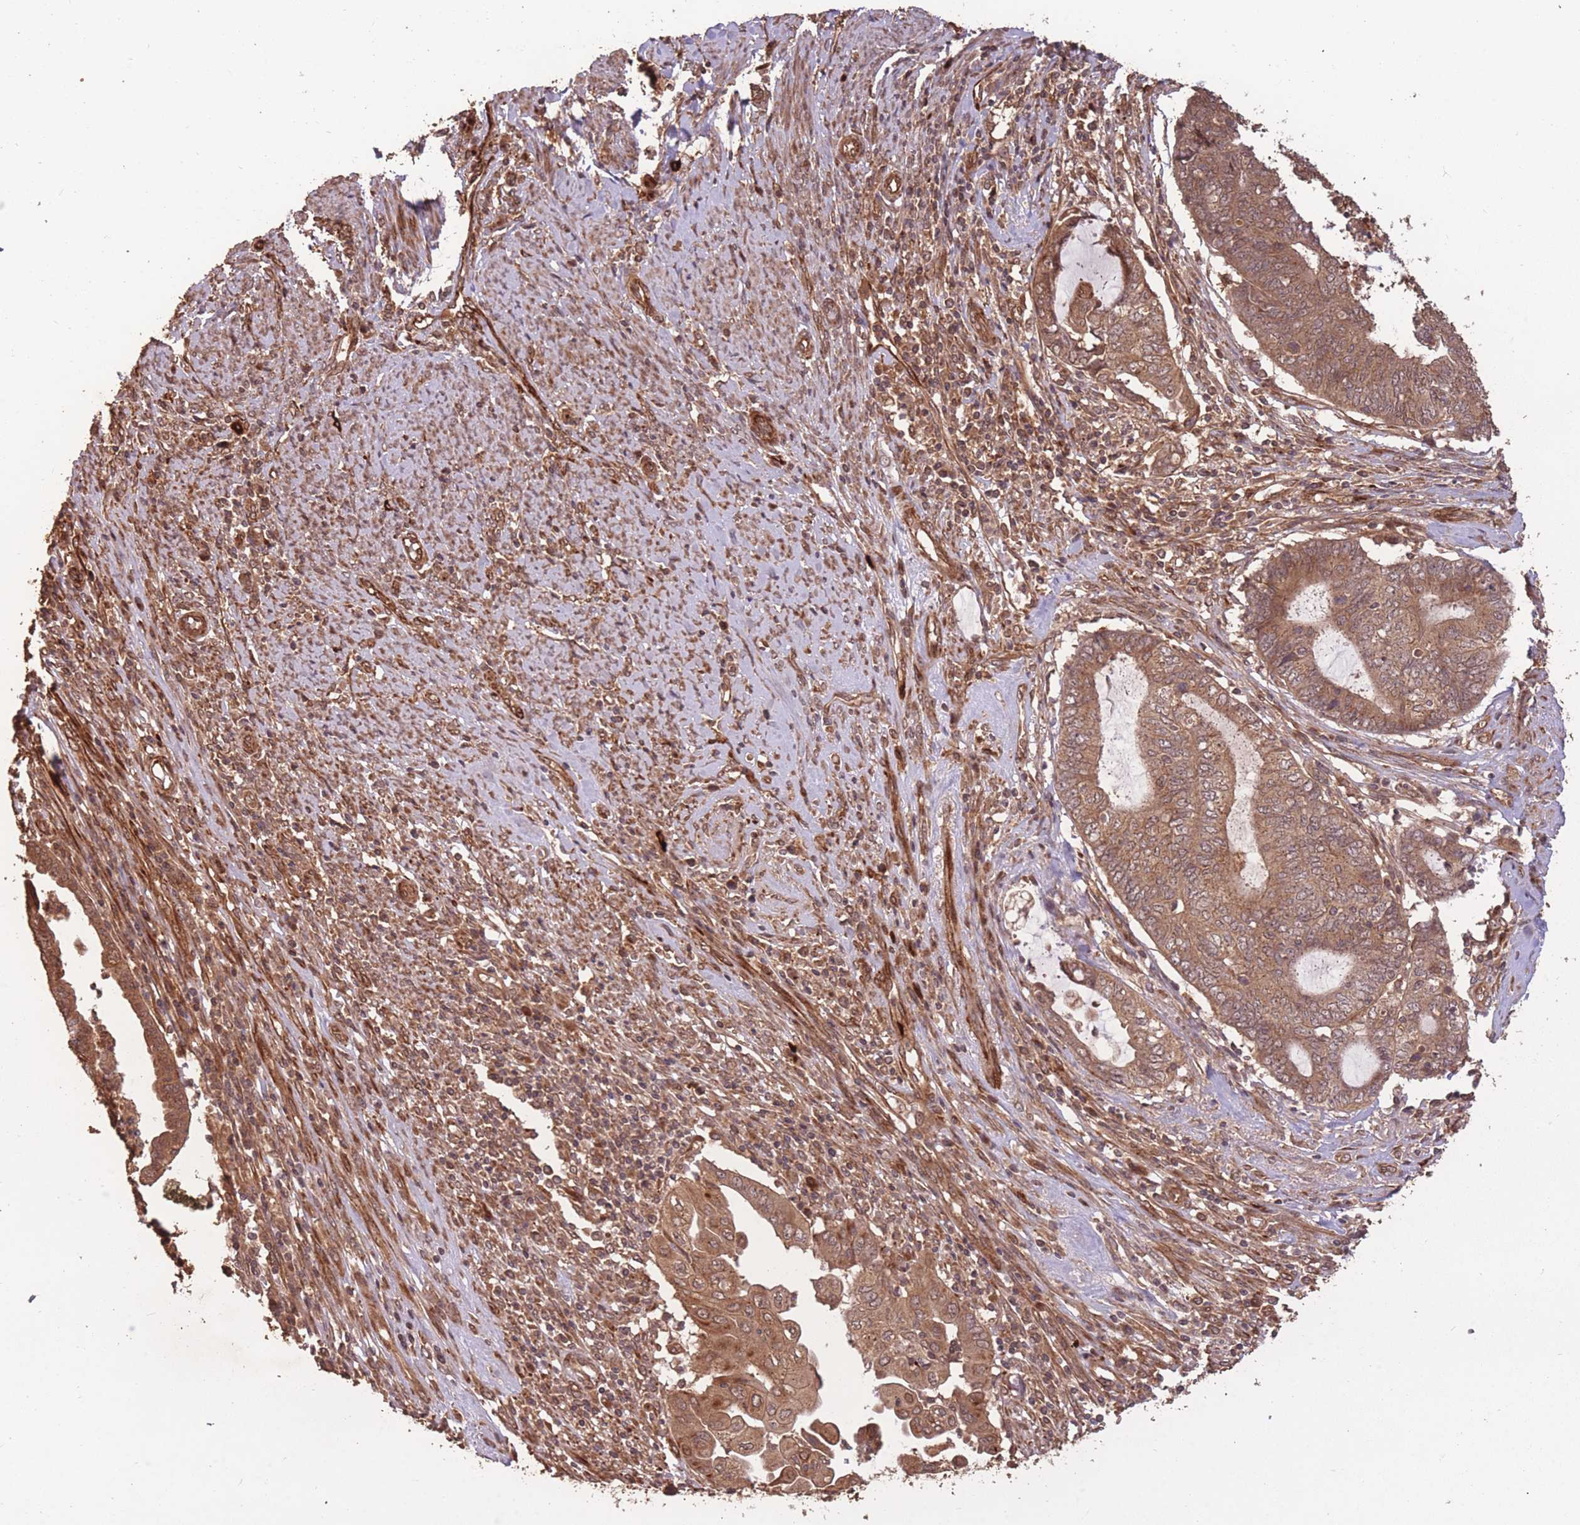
{"staining": {"intensity": "moderate", "quantity": ">75%", "location": "cytoplasmic/membranous,nuclear"}, "tissue": "endometrial cancer", "cell_type": "Tumor cells", "image_type": "cancer", "snomed": [{"axis": "morphology", "description": "Adenocarcinoma, NOS"}, {"axis": "topography", "description": "Uterus"}, {"axis": "topography", "description": "Endometrium"}], "caption": "This histopathology image exhibits immunohistochemistry (IHC) staining of human adenocarcinoma (endometrial), with medium moderate cytoplasmic/membranous and nuclear staining in approximately >75% of tumor cells.", "gene": "ERBB3", "patient": {"sex": "female", "age": 70}}